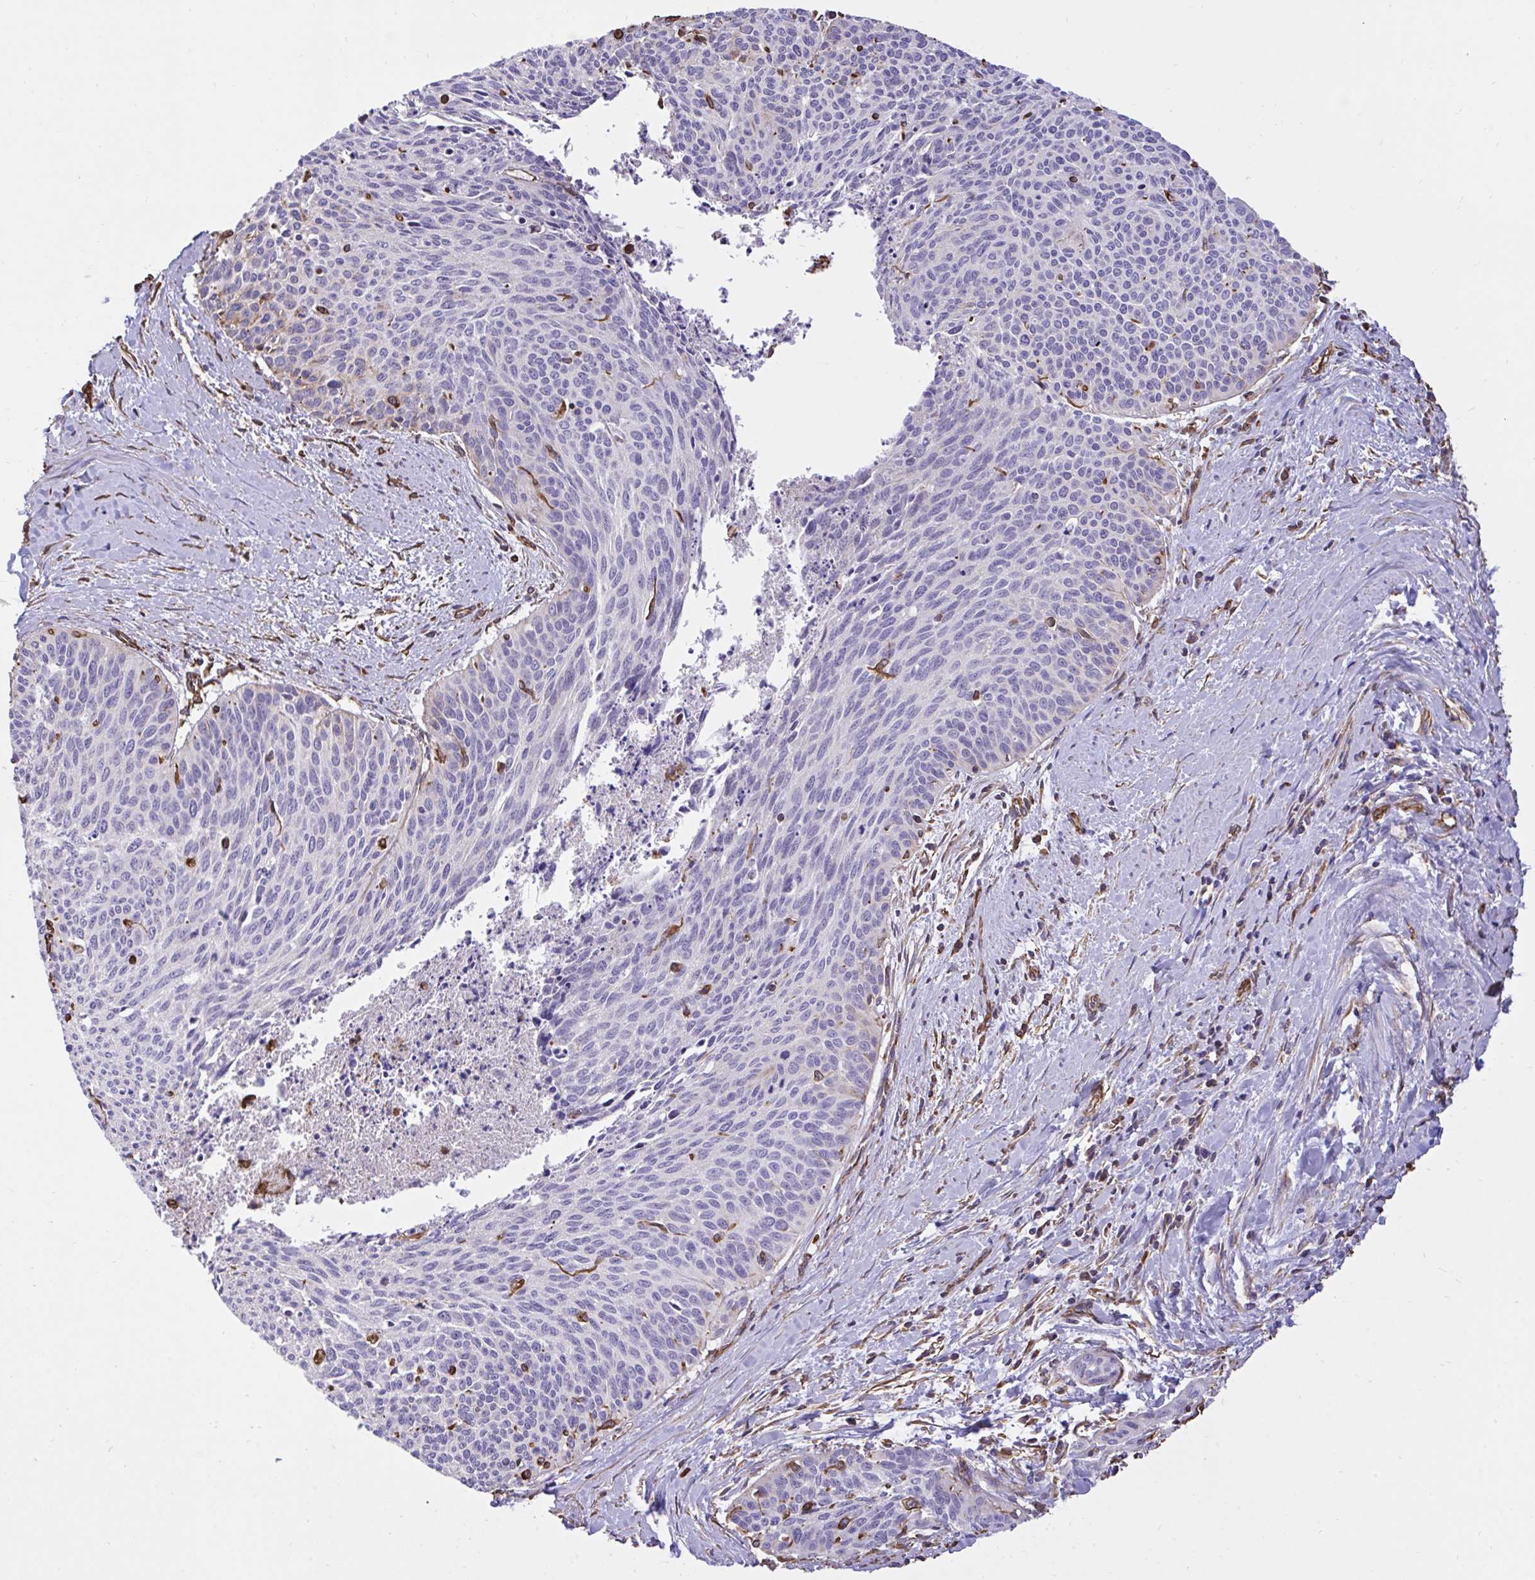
{"staining": {"intensity": "negative", "quantity": "none", "location": "none"}, "tissue": "cervical cancer", "cell_type": "Tumor cells", "image_type": "cancer", "snomed": [{"axis": "morphology", "description": "Squamous cell carcinoma, NOS"}, {"axis": "topography", "description": "Cervix"}], "caption": "Squamous cell carcinoma (cervical) stained for a protein using immunohistochemistry reveals no positivity tumor cells.", "gene": "RNF103", "patient": {"sex": "female", "age": 55}}